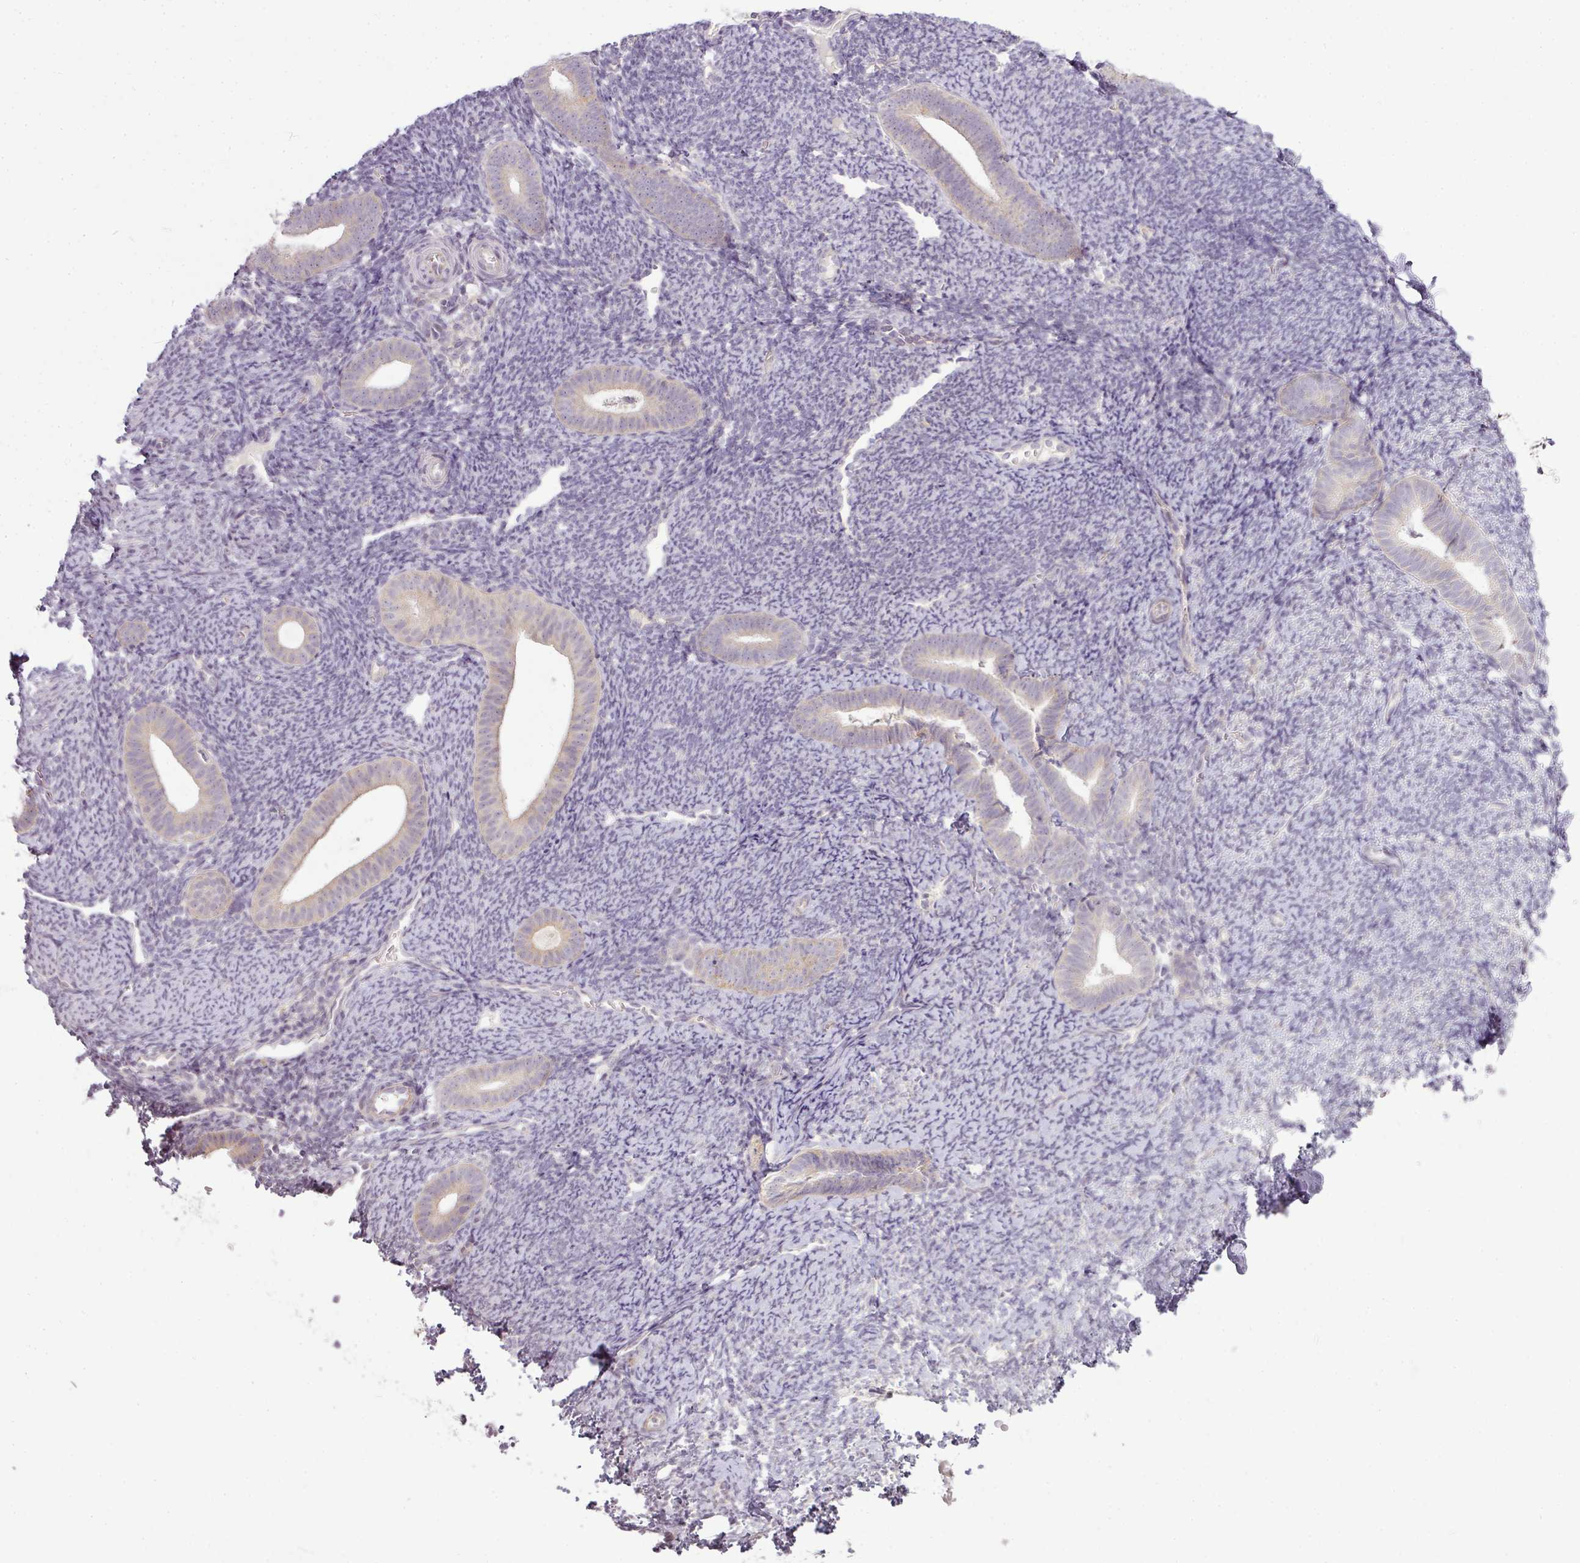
{"staining": {"intensity": "negative", "quantity": "none", "location": "none"}, "tissue": "endometrium", "cell_type": "Cells in endometrial stroma", "image_type": "normal", "snomed": [{"axis": "morphology", "description": "Normal tissue, NOS"}, {"axis": "topography", "description": "Endometrium"}], "caption": "A photomicrograph of human endometrium is negative for staining in cells in endometrial stroma. Brightfield microscopy of immunohistochemistry stained with DAB (brown) and hematoxylin (blue), captured at high magnification.", "gene": "LY75", "patient": {"sex": "female", "age": 39}}